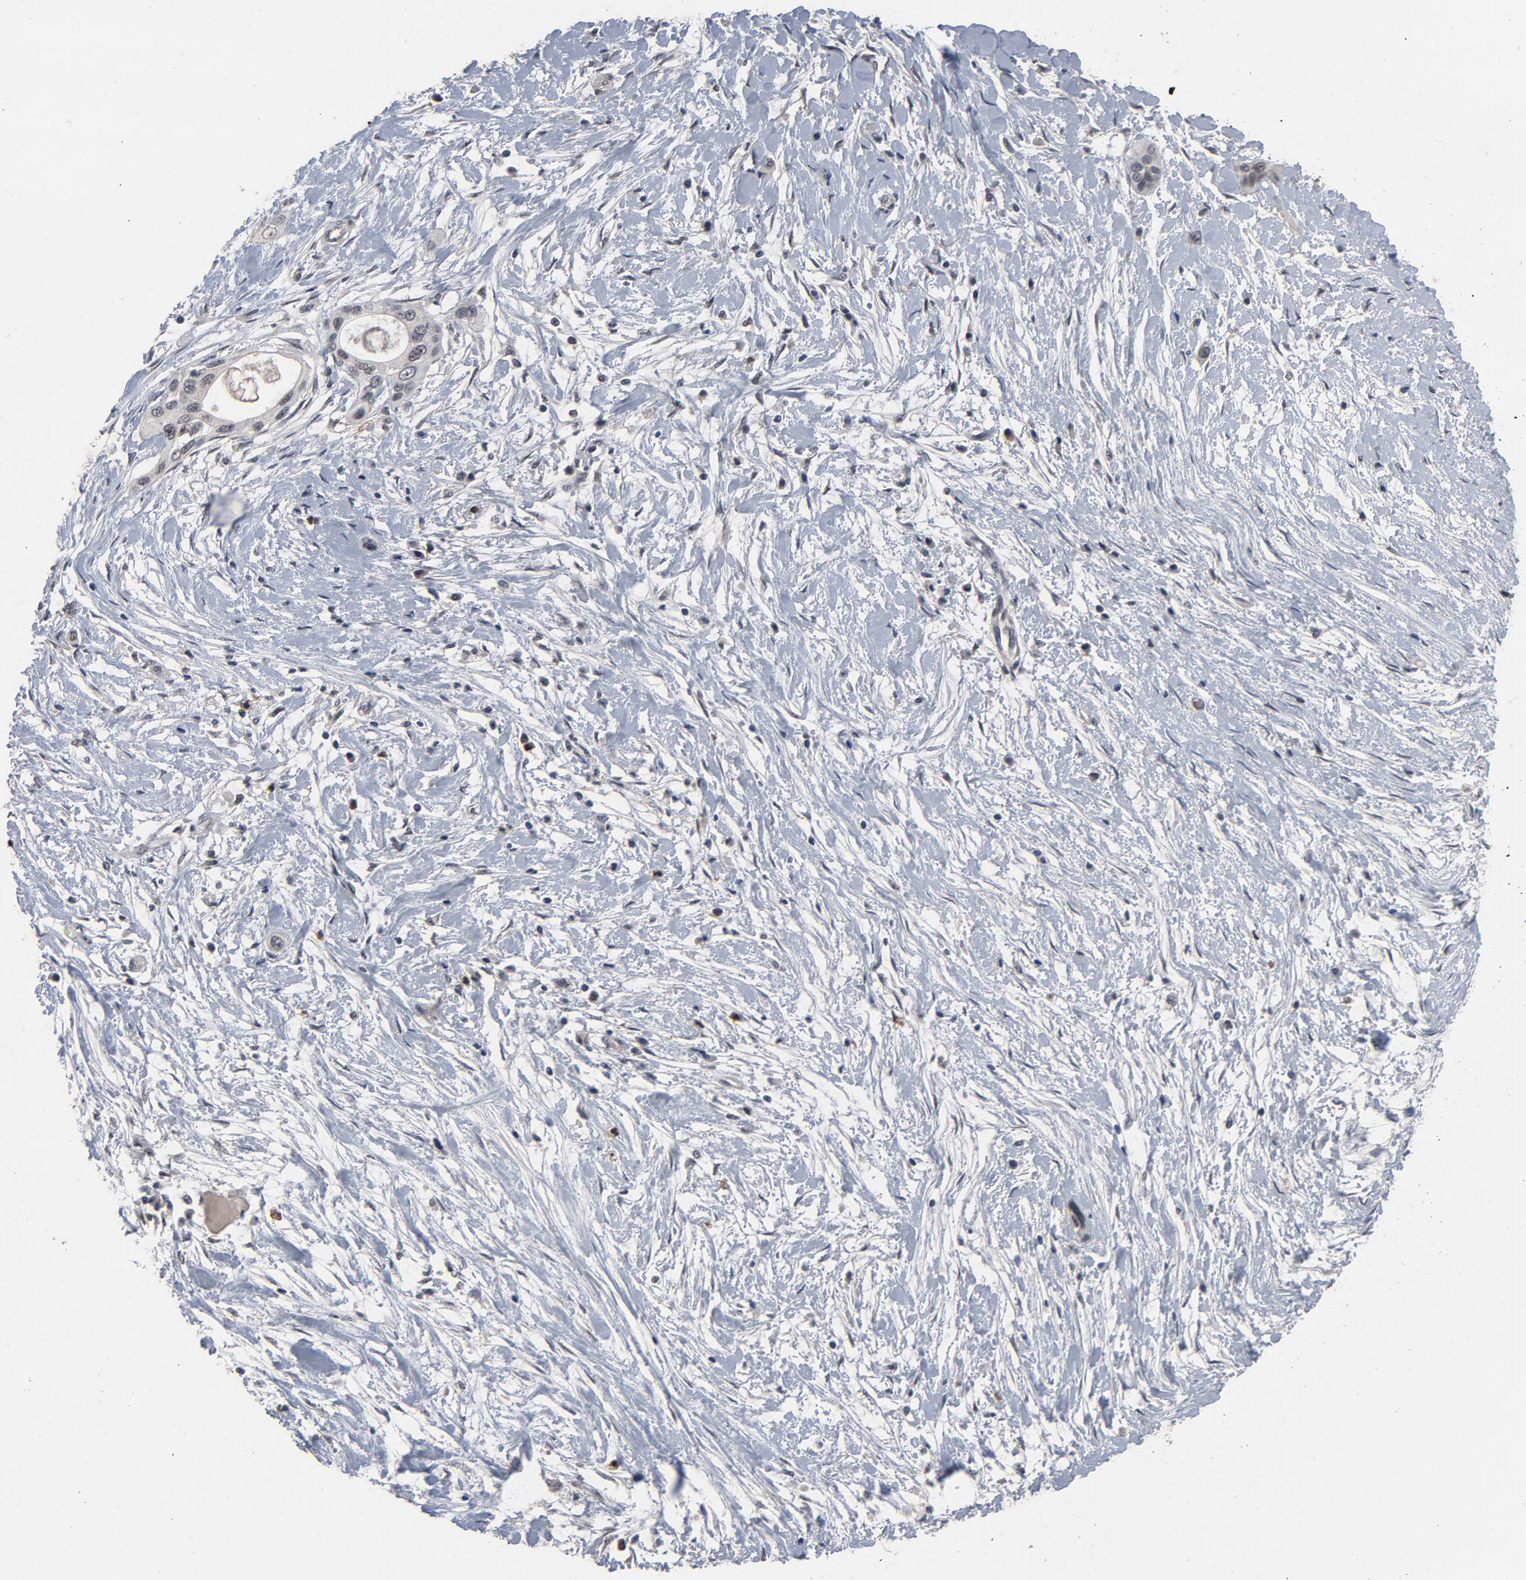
{"staining": {"intensity": "negative", "quantity": "none", "location": "none"}, "tissue": "pancreatic cancer", "cell_type": "Tumor cells", "image_type": "cancer", "snomed": [{"axis": "morphology", "description": "Adenocarcinoma, NOS"}, {"axis": "topography", "description": "Pancreas"}], "caption": "Tumor cells show no significant staining in pancreatic cancer (adenocarcinoma). (Brightfield microscopy of DAB (3,3'-diaminobenzidine) IHC at high magnification).", "gene": "RTL5", "patient": {"sex": "female", "age": 60}}